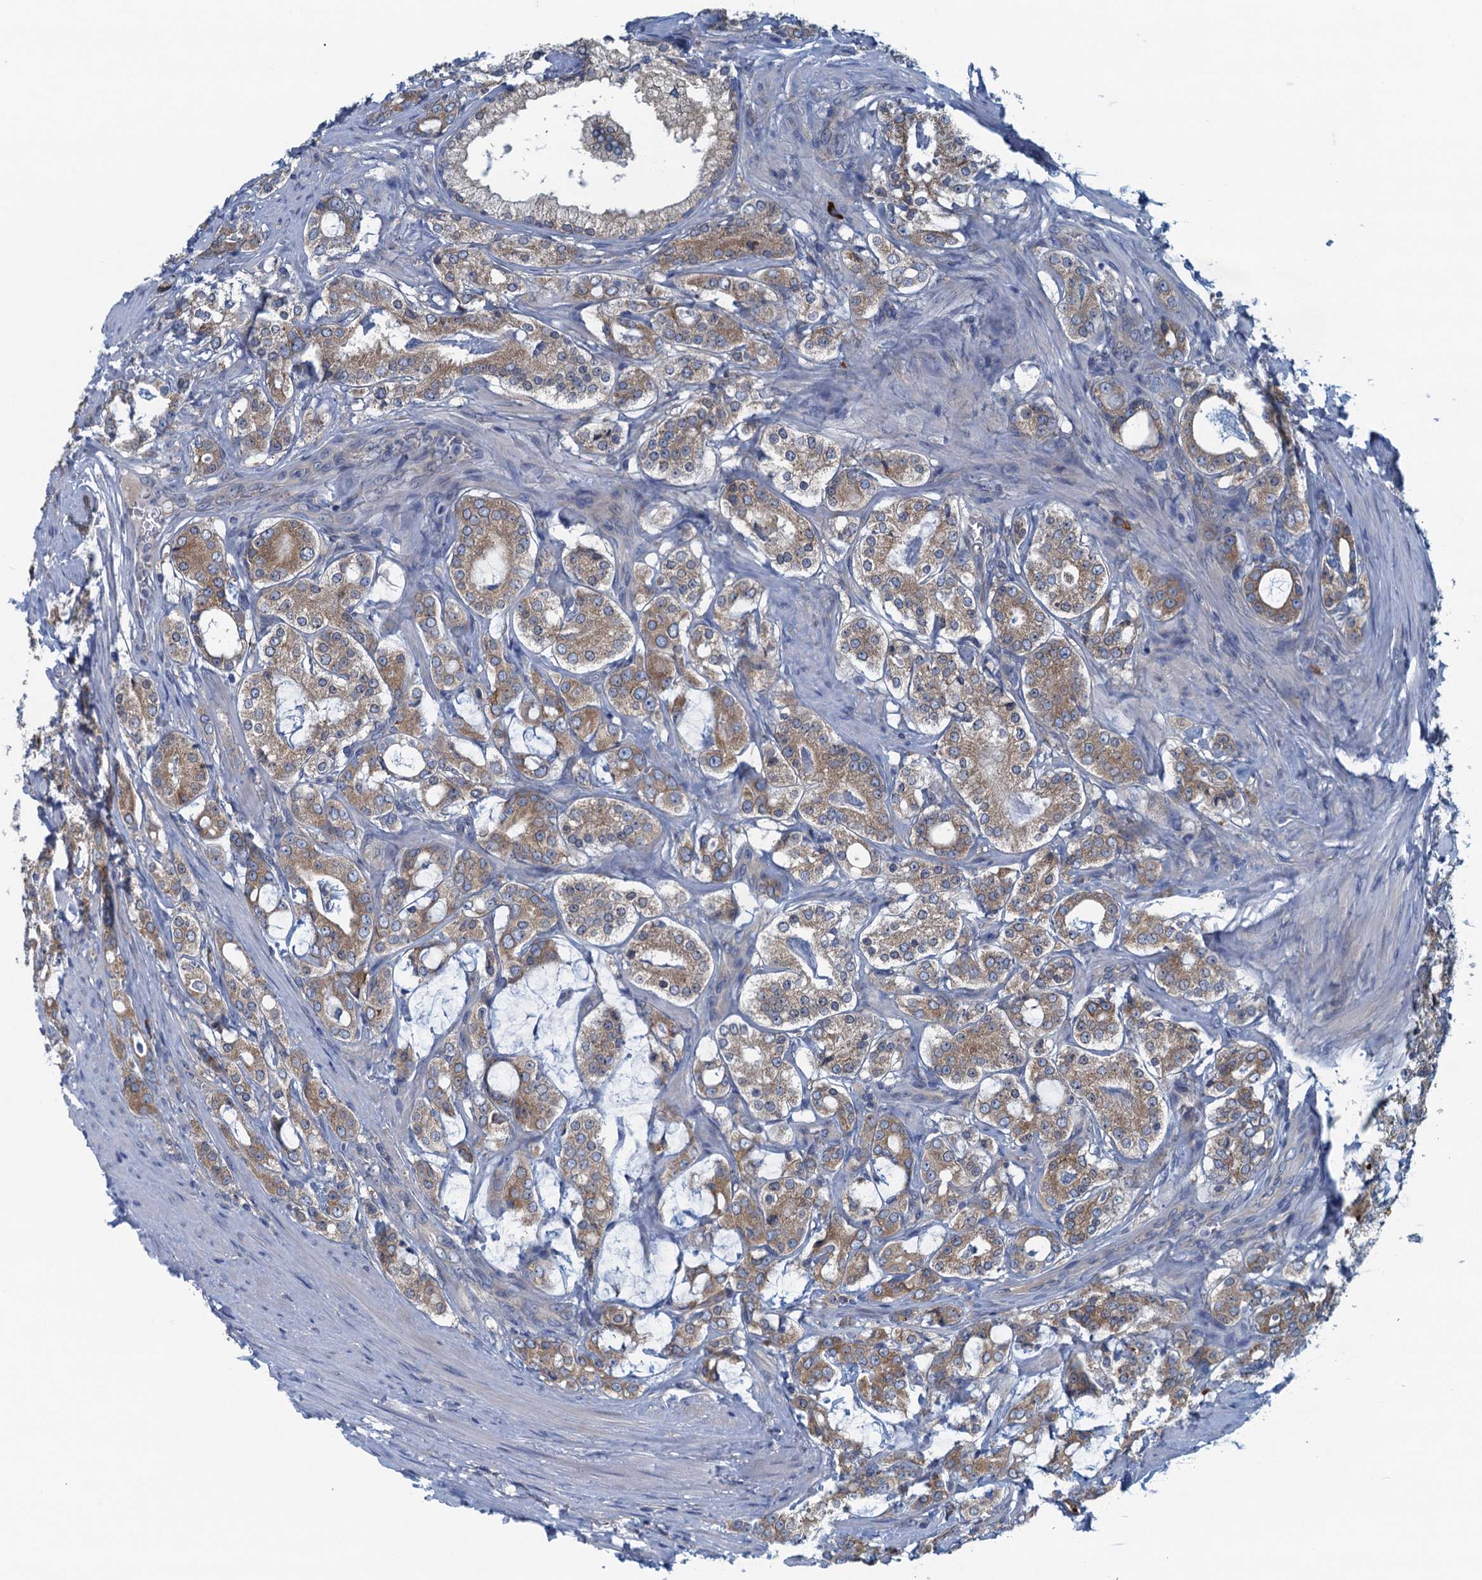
{"staining": {"intensity": "moderate", "quantity": ">75%", "location": "cytoplasmic/membranous"}, "tissue": "prostate cancer", "cell_type": "Tumor cells", "image_type": "cancer", "snomed": [{"axis": "morphology", "description": "Adenocarcinoma, High grade"}, {"axis": "topography", "description": "Prostate"}], "caption": "An image of human prostate high-grade adenocarcinoma stained for a protein displays moderate cytoplasmic/membranous brown staining in tumor cells. (Stains: DAB in brown, nuclei in blue, Microscopy: brightfield microscopy at high magnification).", "gene": "MYDGF", "patient": {"sex": "male", "age": 63}}